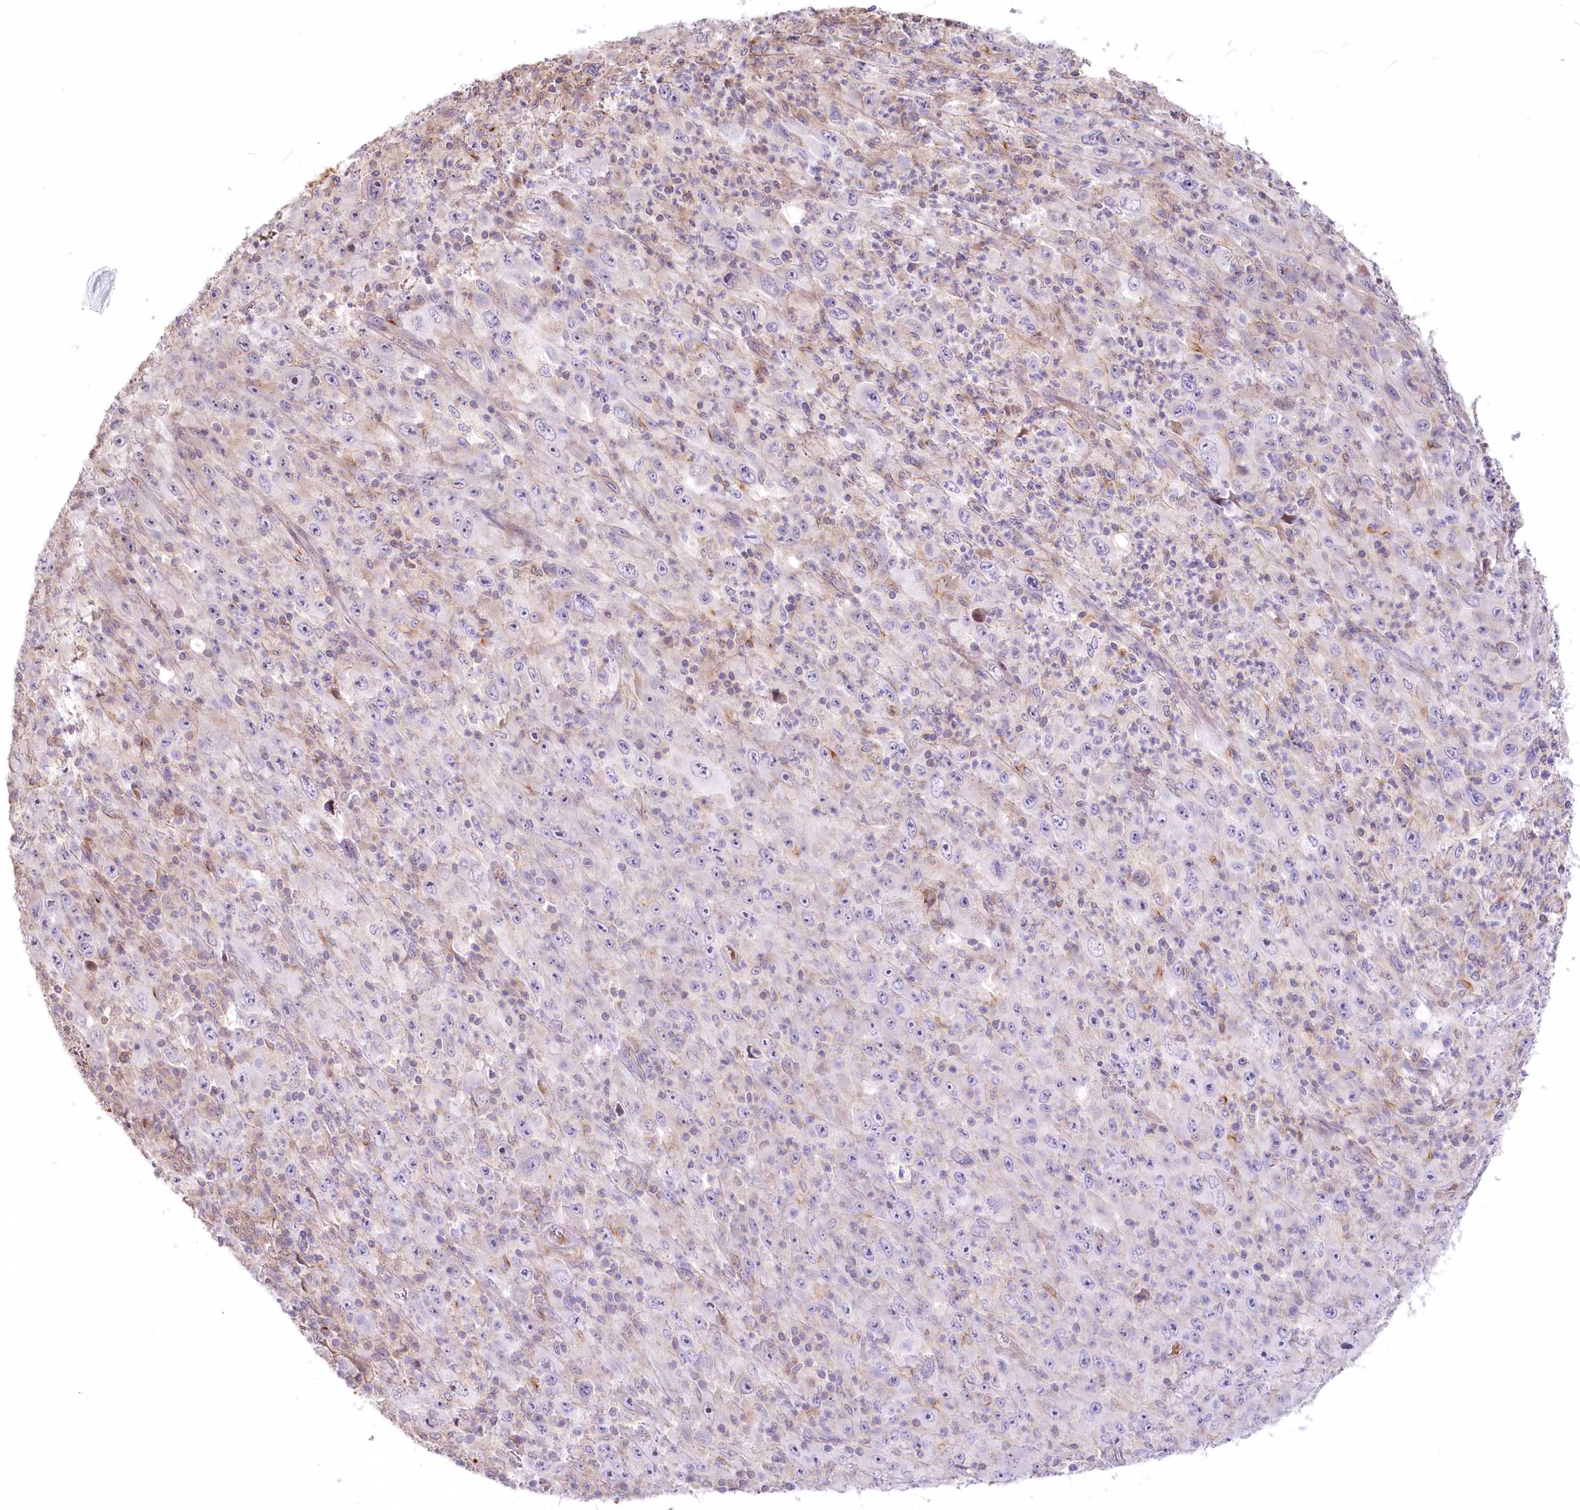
{"staining": {"intensity": "negative", "quantity": "none", "location": "none"}, "tissue": "melanoma", "cell_type": "Tumor cells", "image_type": "cancer", "snomed": [{"axis": "morphology", "description": "Malignant melanoma, Metastatic site"}, {"axis": "topography", "description": "Skin"}], "caption": "The photomicrograph displays no significant staining in tumor cells of malignant melanoma (metastatic site).", "gene": "SLC6A11", "patient": {"sex": "female", "age": 56}}